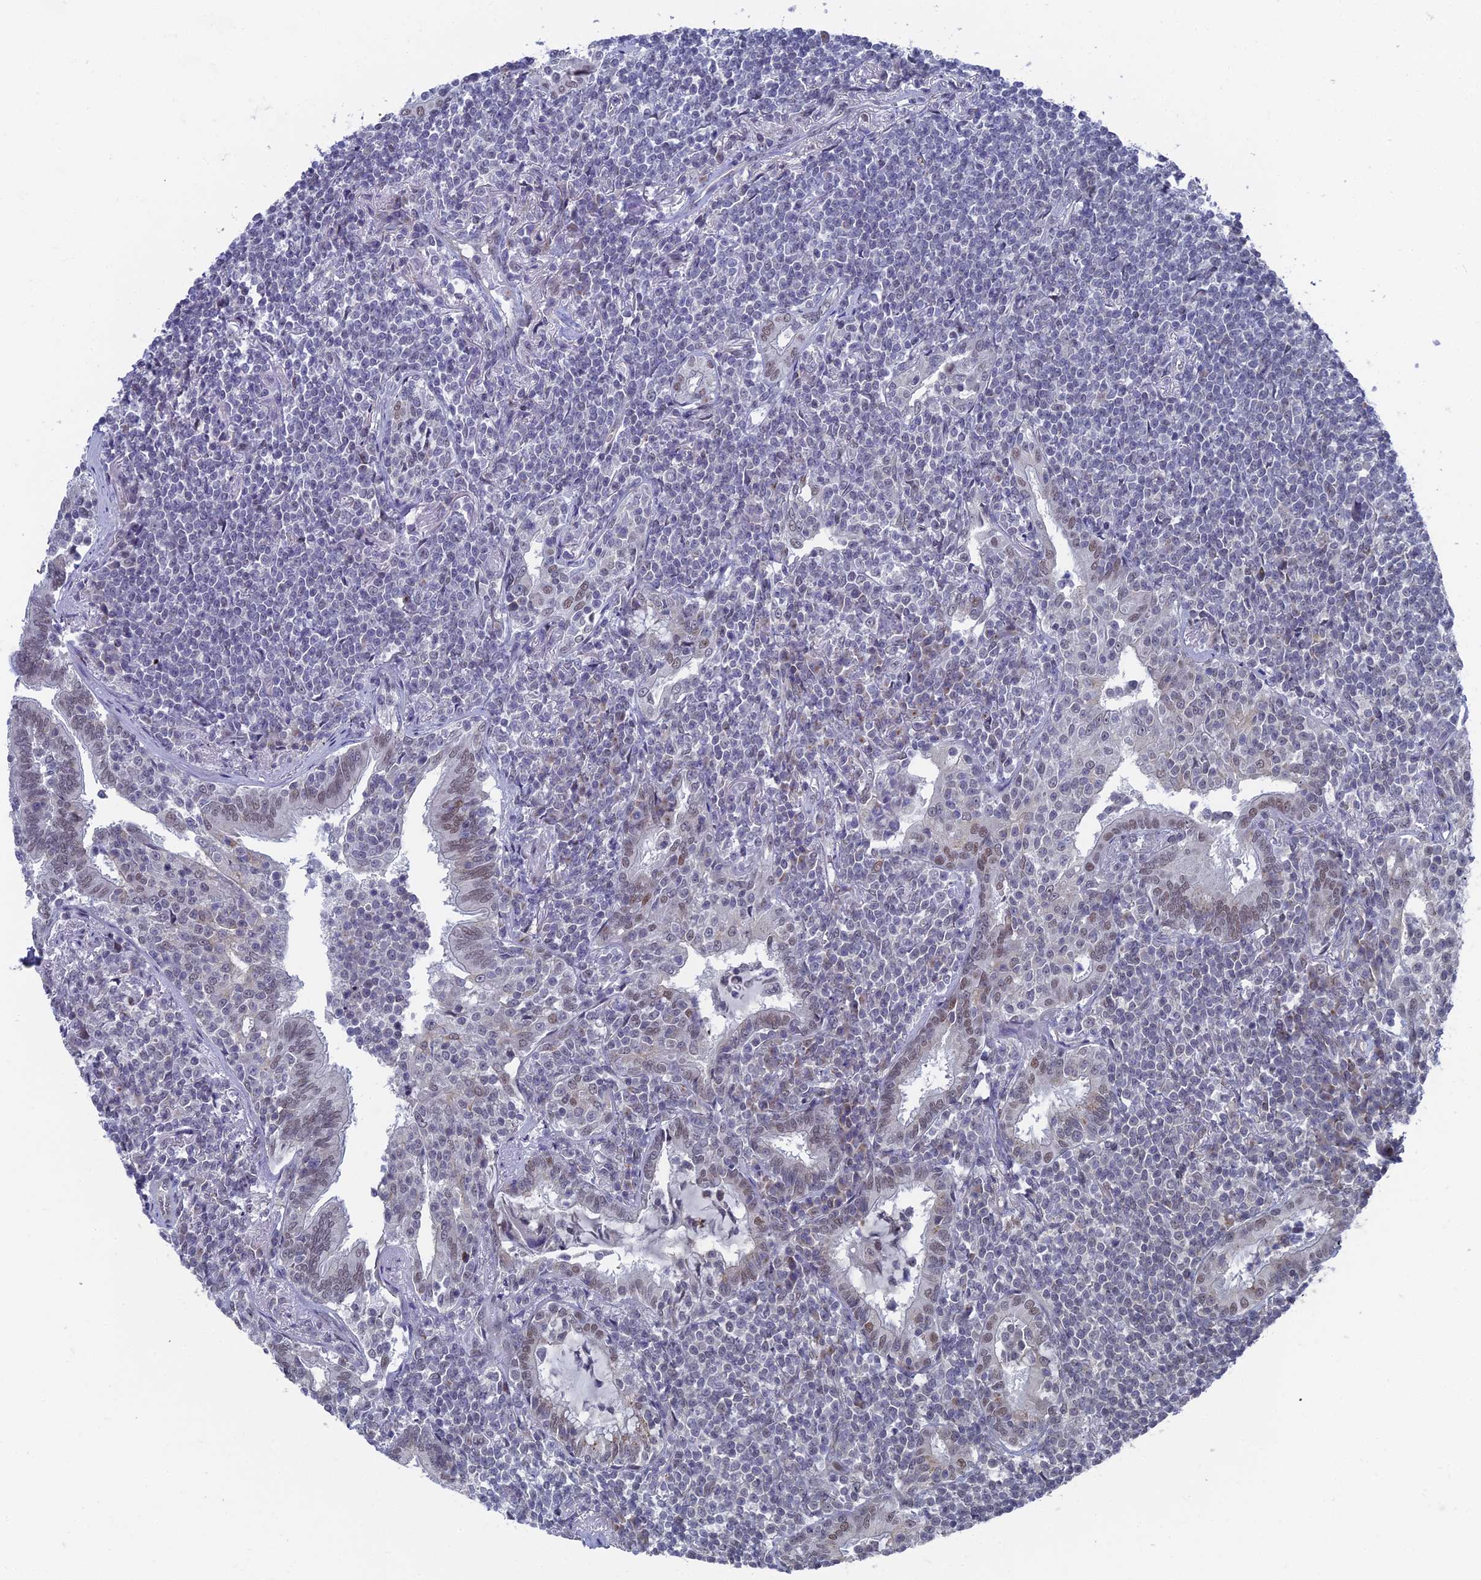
{"staining": {"intensity": "weak", "quantity": "<25%", "location": "cytoplasmic/membranous"}, "tissue": "lymphoma", "cell_type": "Tumor cells", "image_type": "cancer", "snomed": [{"axis": "morphology", "description": "Malignant lymphoma, non-Hodgkin's type, Low grade"}, {"axis": "topography", "description": "Lung"}], "caption": "There is no significant staining in tumor cells of low-grade malignant lymphoma, non-Hodgkin's type. (DAB IHC visualized using brightfield microscopy, high magnification).", "gene": "FHIP2A", "patient": {"sex": "female", "age": 71}}